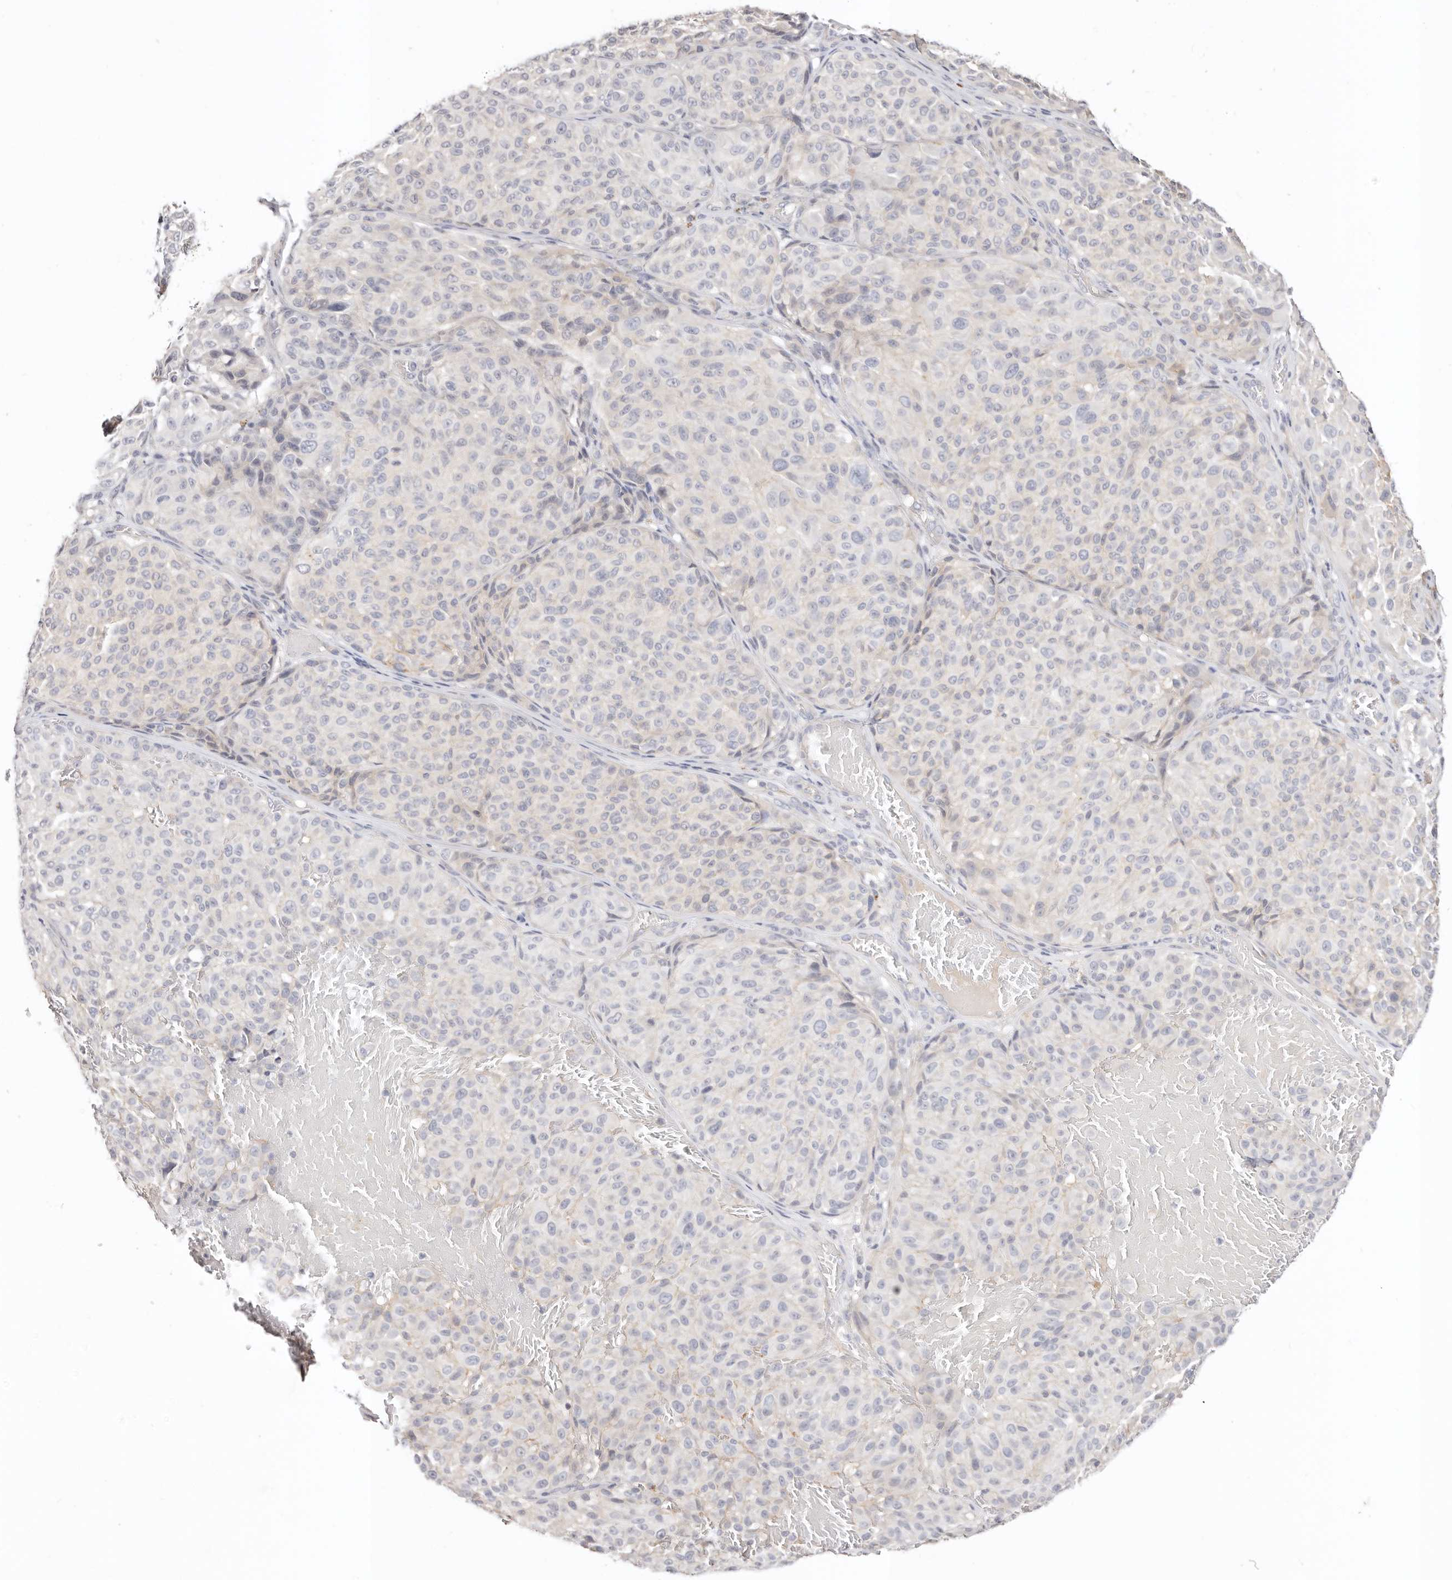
{"staining": {"intensity": "negative", "quantity": "none", "location": "none"}, "tissue": "melanoma", "cell_type": "Tumor cells", "image_type": "cancer", "snomed": [{"axis": "morphology", "description": "Malignant melanoma, NOS"}, {"axis": "topography", "description": "Skin"}], "caption": "Immunohistochemistry (IHC) of melanoma demonstrates no positivity in tumor cells.", "gene": "DNASE1", "patient": {"sex": "male", "age": 83}}